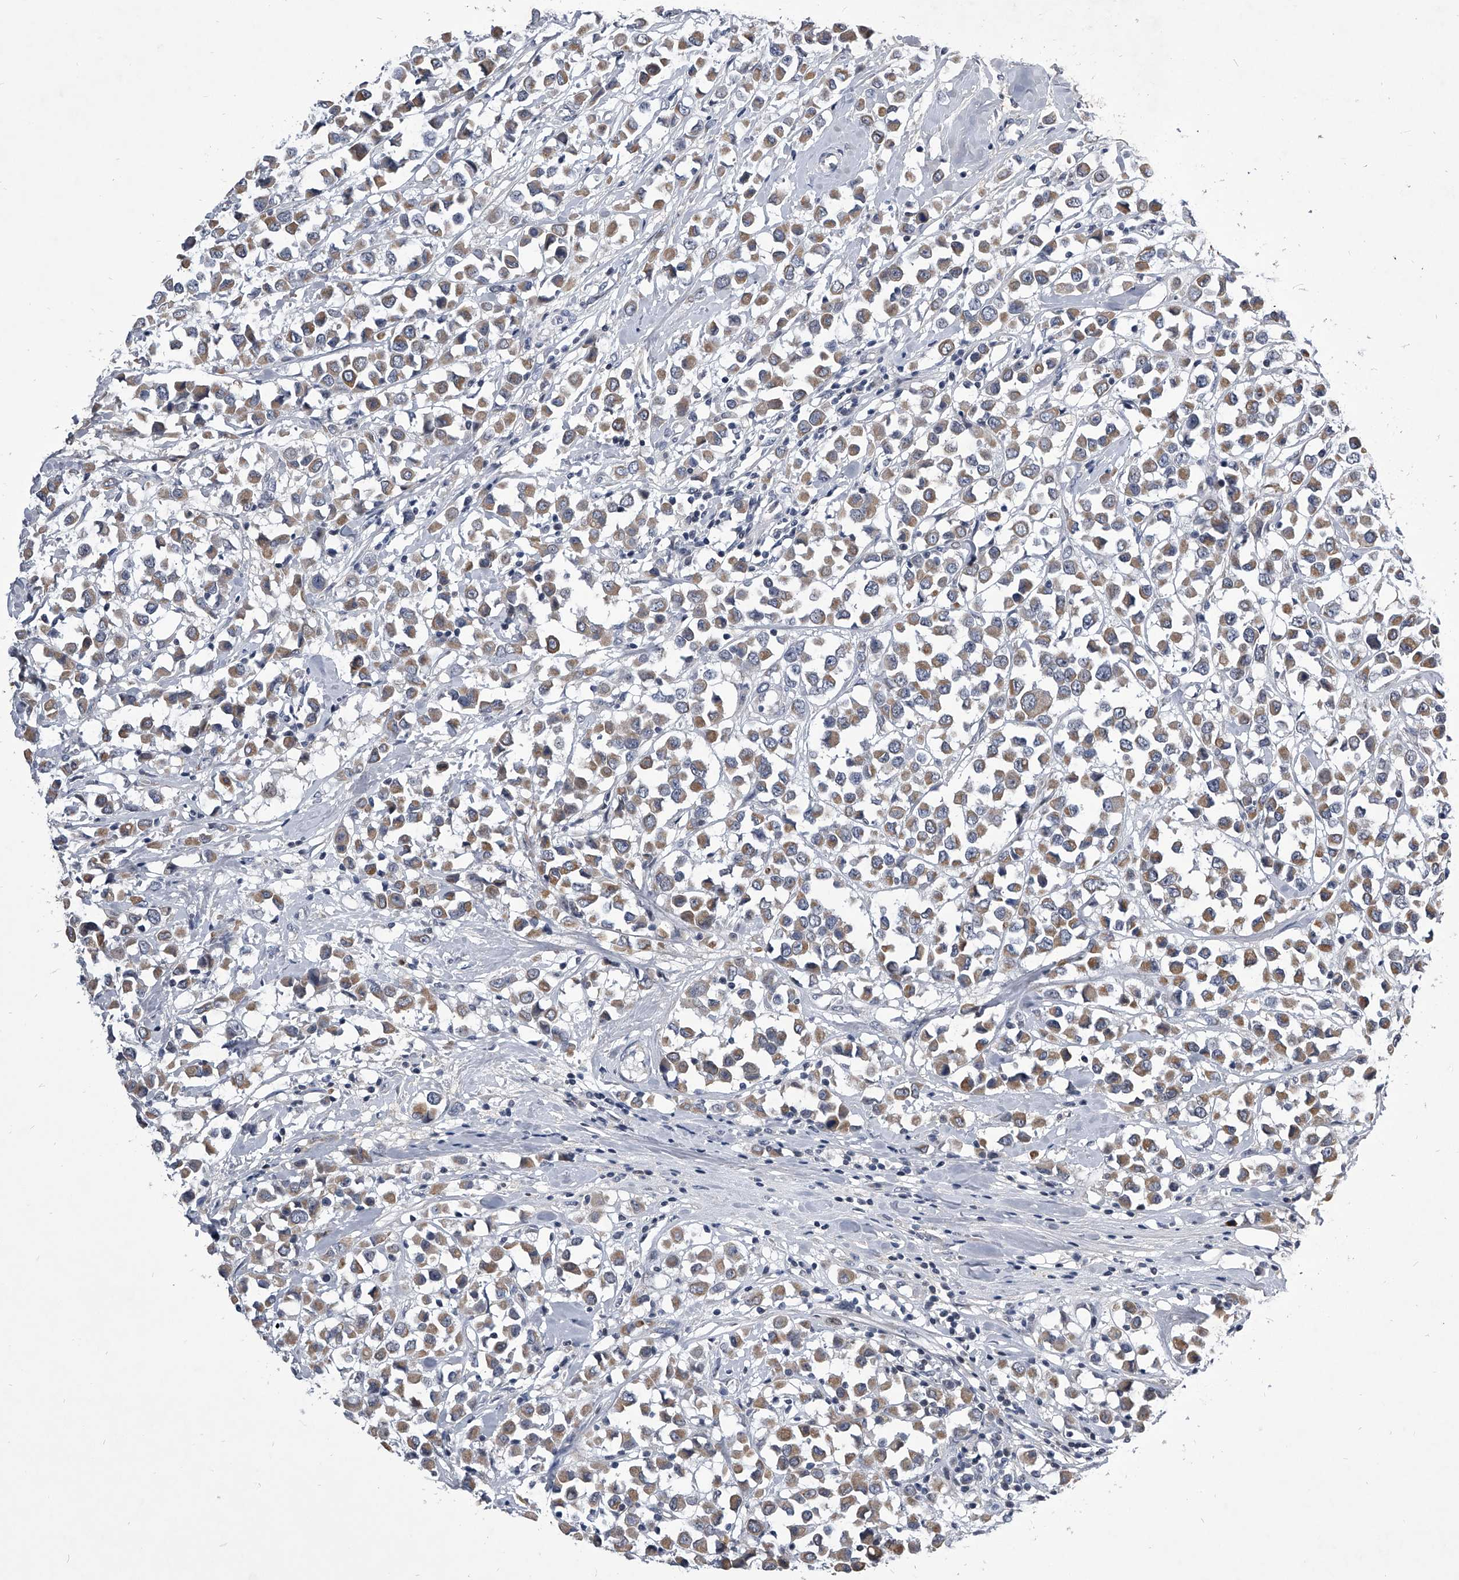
{"staining": {"intensity": "moderate", "quantity": ">75%", "location": "cytoplasmic/membranous"}, "tissue": "breast cancer", "cell_type": "Tumor cells", "image_type": "cancer", "snomed": [{"axis": "morphology", "description": "Duct carcinoma"}, {"axis": "topography", "description": "Breast"}], "caption": "Immunohistochemistry of human breast cancer (infiltrating ductal carcinoma) shows medium levels of moderate cytoplasmic/membranous staining in approximately >75% of tumor cells.", "gene": "ZNF76", "patient": {"sex": "female", "age": 61}}